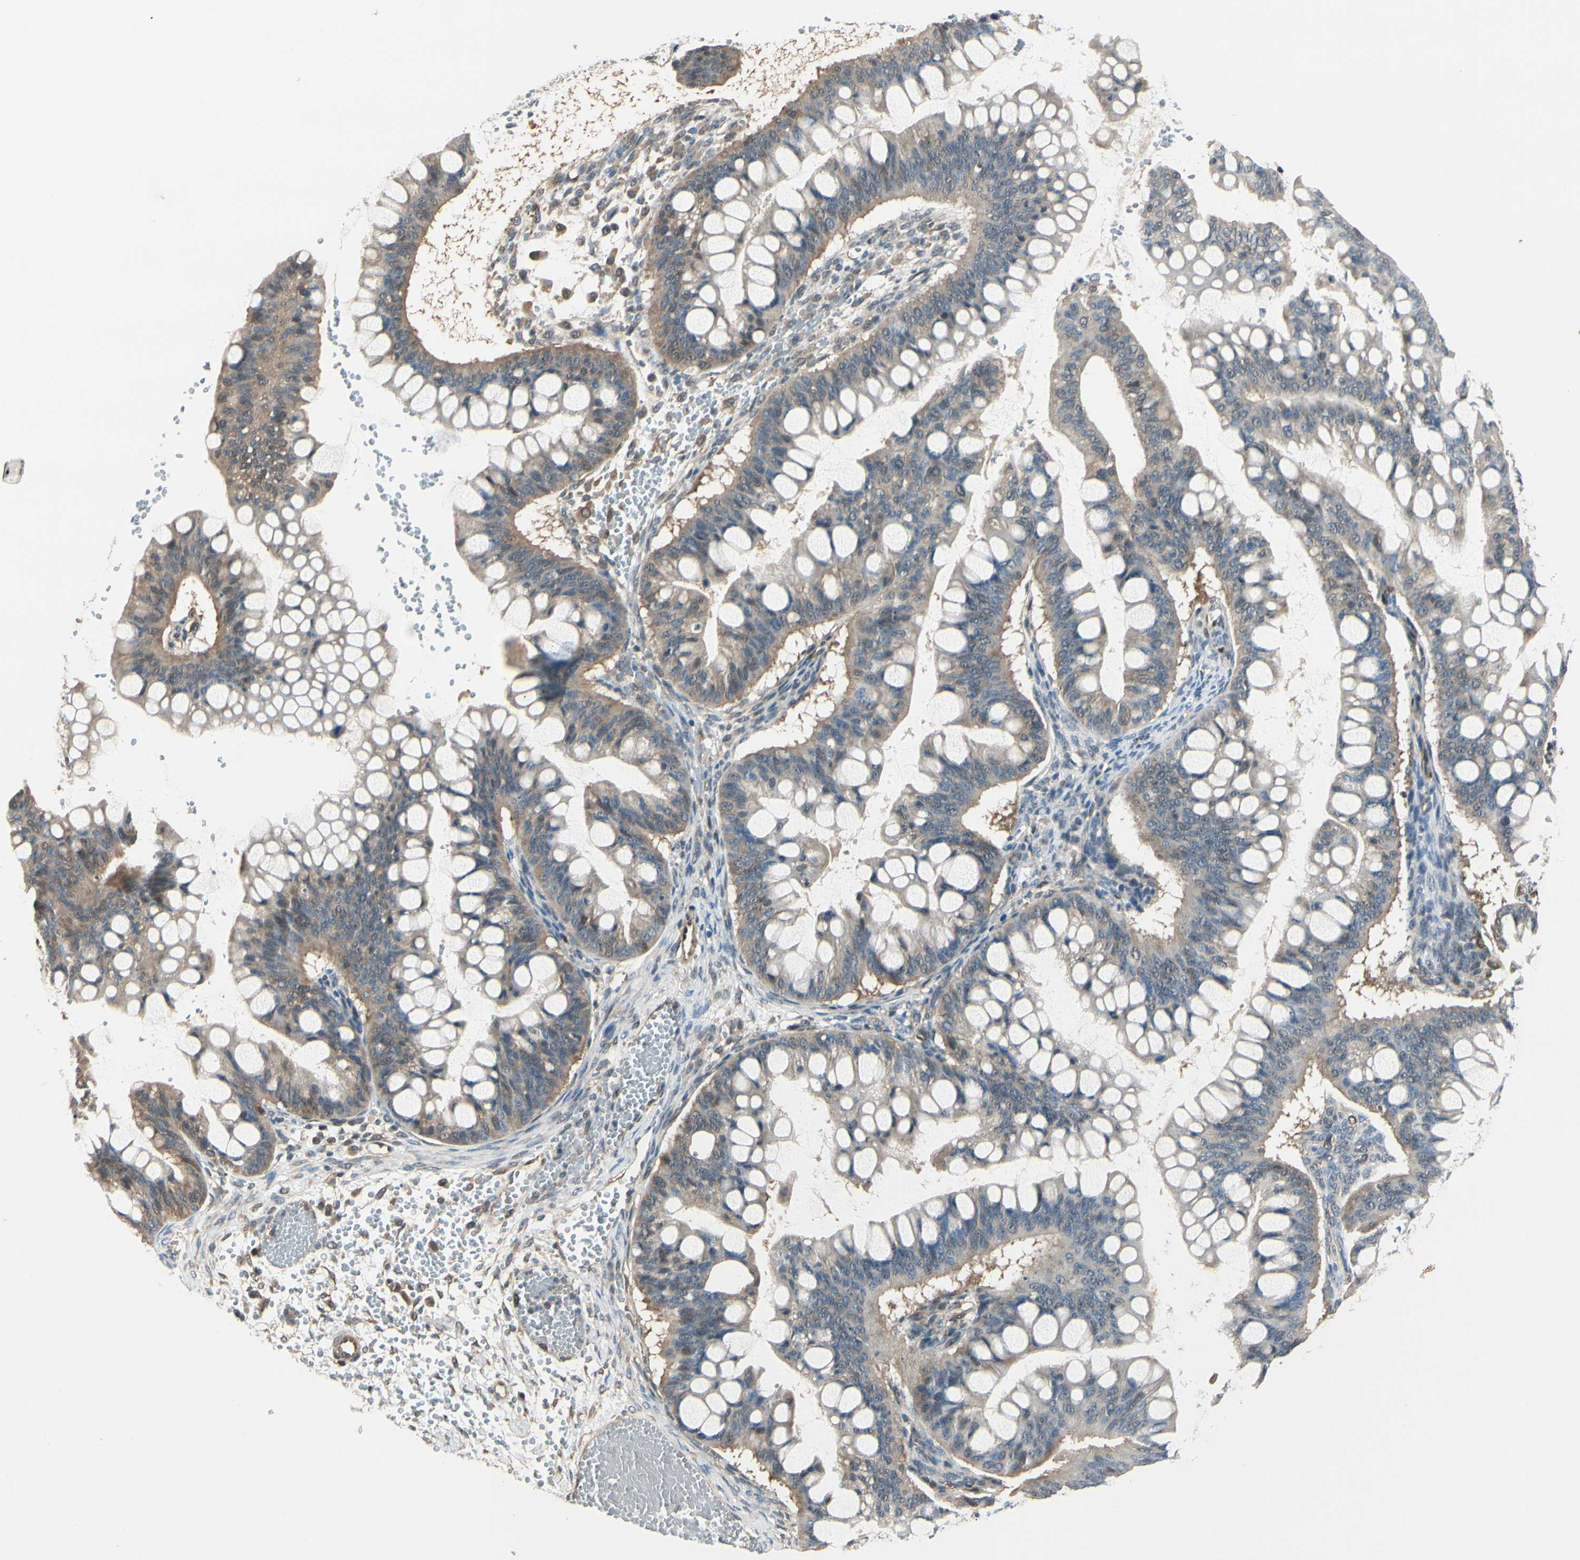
{"staining": {"intensity": "weak", "quantity": ">75%", "location": "cytoplasmic/membranous"}, "tissue": "ovarian cancer", "cell_type": "Tumor cells", "image_type": "cancer", "snomed": [{"axis": "morphology", "description": "Cystadenocarcinoma, mucinous, NOS"}, {"axis": "topography", "description": "Ovary"}], "caption": "Ovarian cancer tissue displays weak cytoplasmic/membranous staining in approximately >75% of tumor cells (Brightfield microscopy of DAB IHC at high magnification).", "gene": "RASGRF1", "patient": {"sex": "female", "age": 73}}